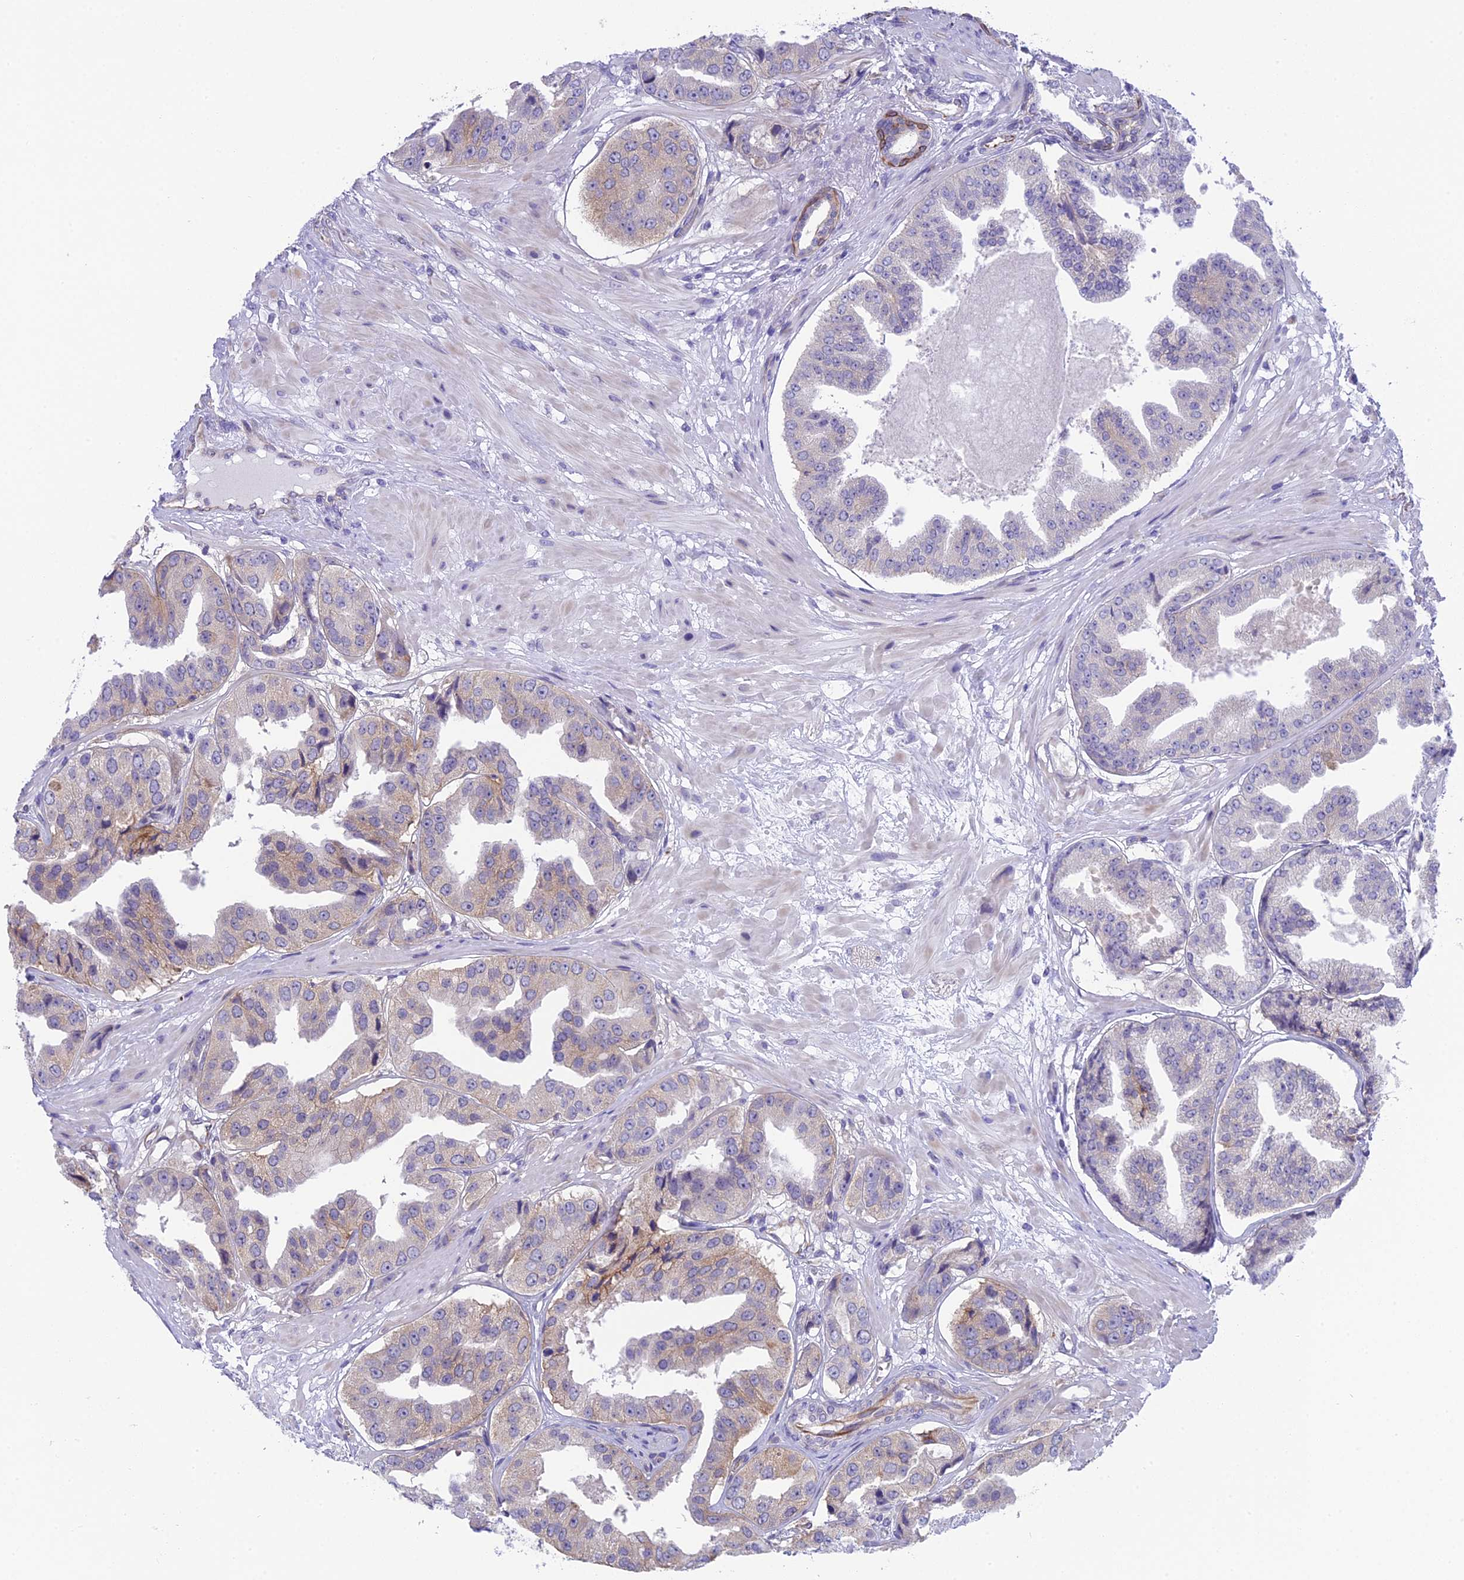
{"staining": {"intensity": "negative", "quantity": "none", "location": "none"}, "tissue": "prostate cancer", "cell_type": "Tumor cells", "image_type": "cancer", "snomed": [{"axis": "morphology", "description": "Adenocarcinoma, High grade"}, {"axis": "topography", "description": "Prostate"}], "caption": "Prostate cancer was stained to show a protein in brown. There is no significant staining in tumor cells. (DAB immunohistochemistry with hematoxylin counter stain).", "gene": "TACSTD2", "patient": {"sex": "male", "age": 63}}